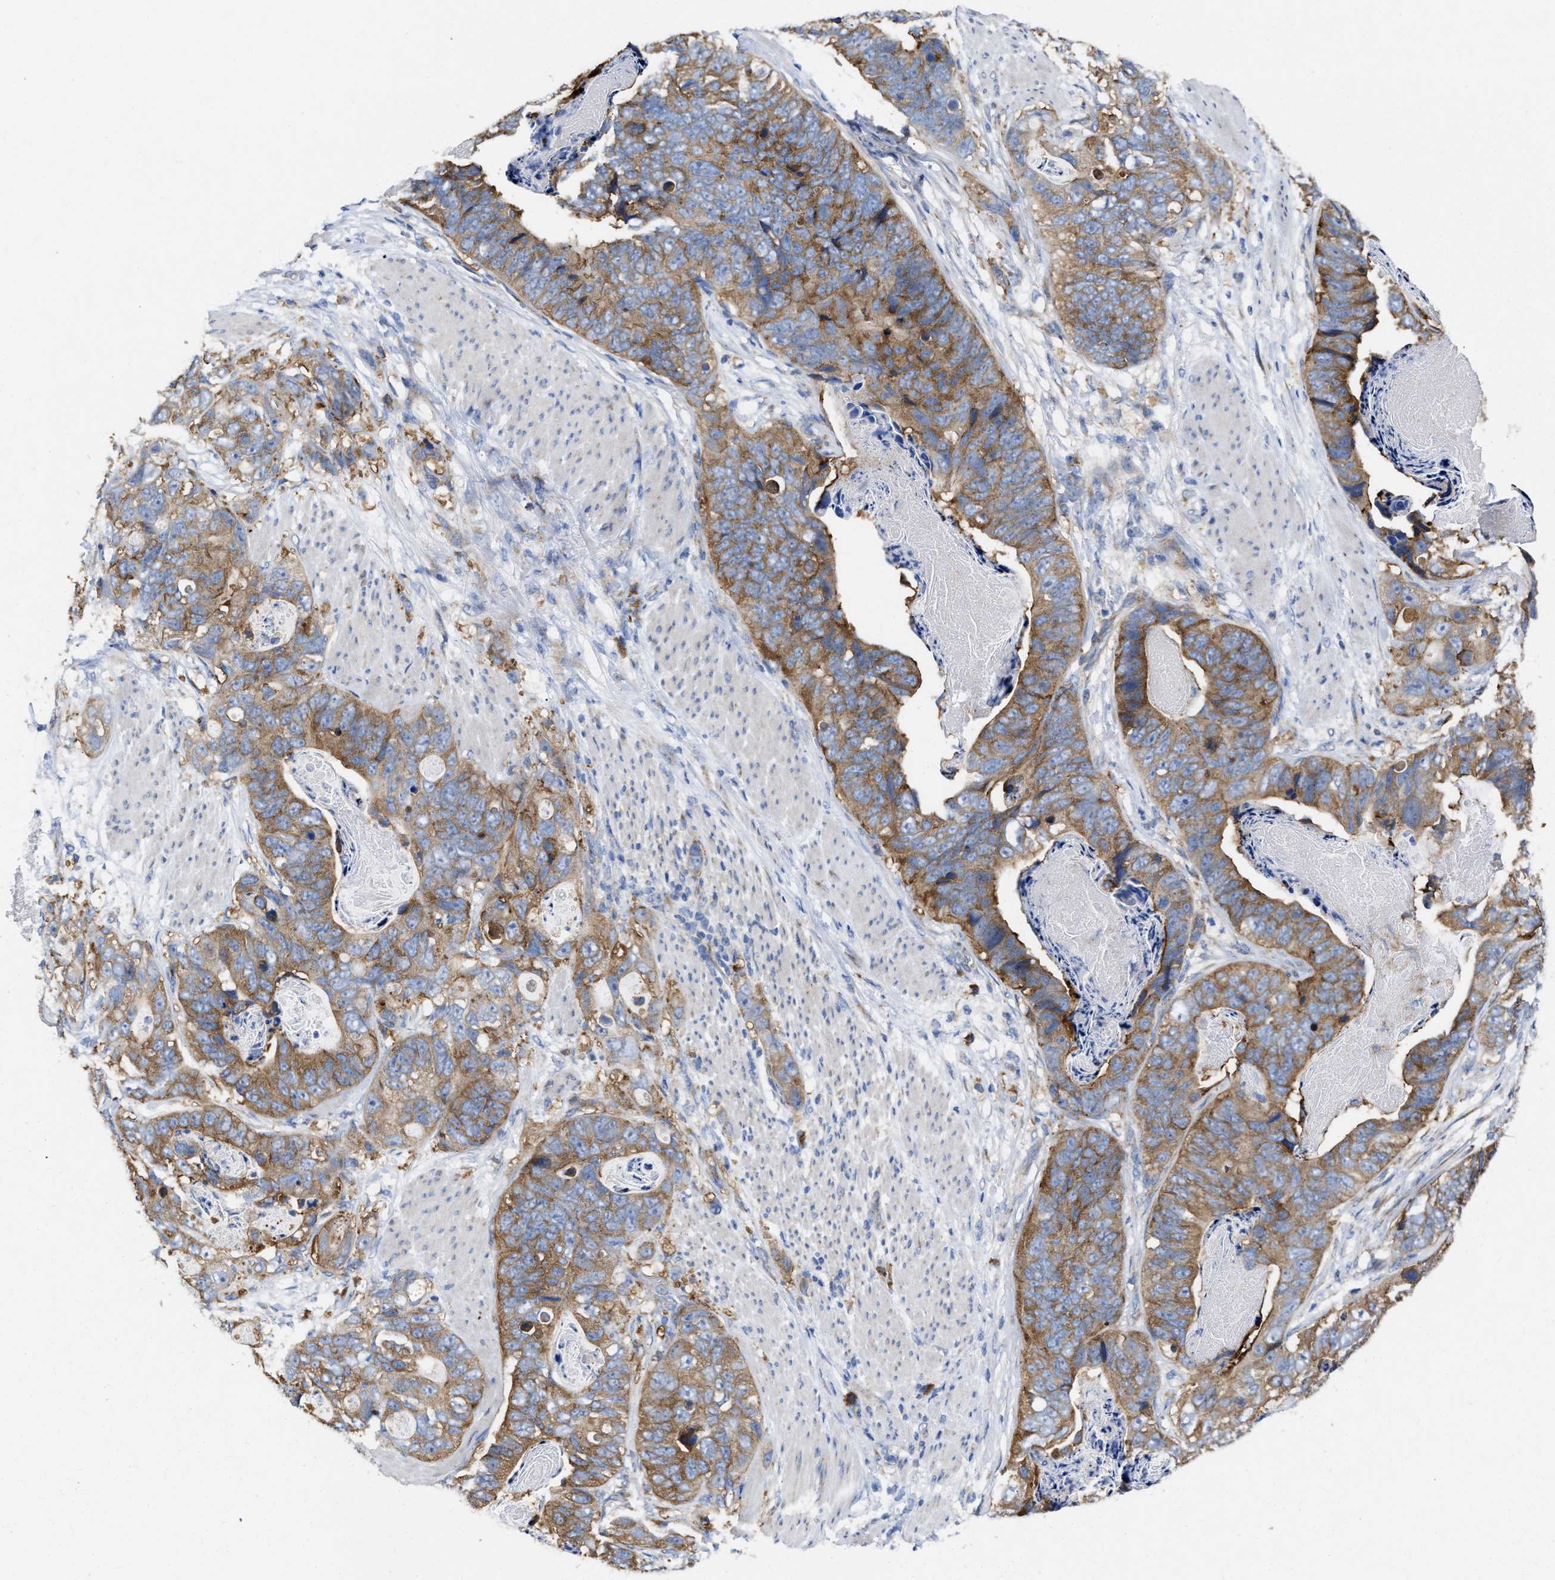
{"staining": {"intensity": "moderate", "quantity": ">75%", "location": "cytoplasmic/membranous"}, "tissue": "stomach cancer", "cell_type": "Tumor cells", "image_type": "cancer", "snomed": [{"axis": "morphology", "description": "Adenocarcinoma, NOS"}, {"axis": "topography", "description": "Stomach"}], "caption": "About >75% of tumor cells in stomach adenocarcinoma demonstrate moderate cytoplasmic/membranous protein expression as visualized by brown immunohistochemical staining.", "gene": "PPP1R15A", "patient": {"sex": "female", "age": 89}}